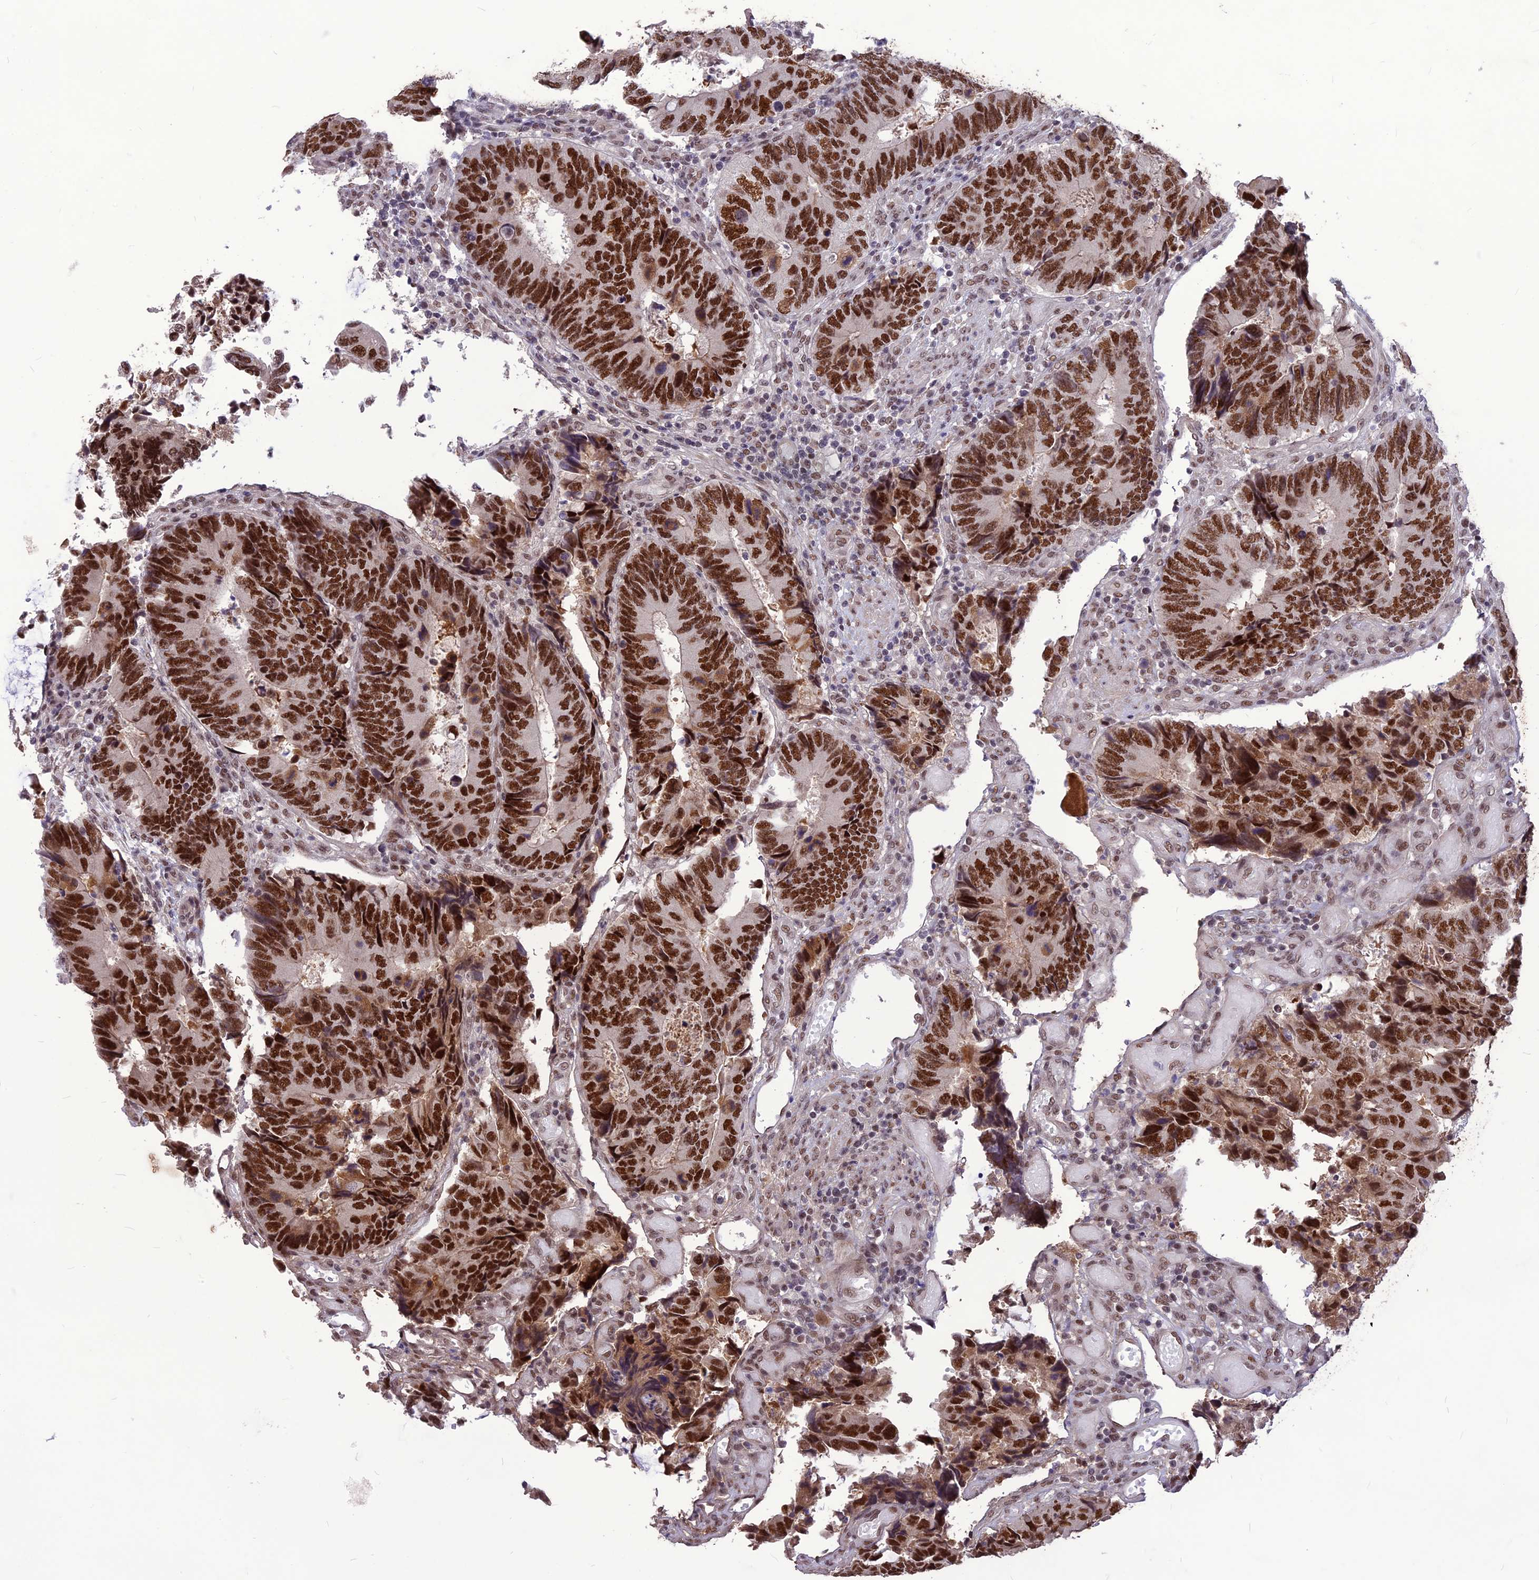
{"staining": {"intensity": "strong", "quantity": ">75%", "location": "nuclear"}, "tissue": "colorectal cancer", "cell_type": "Tumor cells", "image_type": "cancer", "snomed": [{"axis": "morphology", "description": "Adenocarcinoma, NOS"}, {"axis": "topography", "description": "Colon"}], "caption": "High-magnification brightfield microscopy of colorectal adenocarcinoma stained with DAB (3,3'-diaminobenzidine) (brown) and counterstained with hematoxylin (blue). tumor cells exhibit strong nuclear expression is present in approximately>75% of cells.", "gene": "DIS3", "patient": {"sex": "male", "age": 87}}